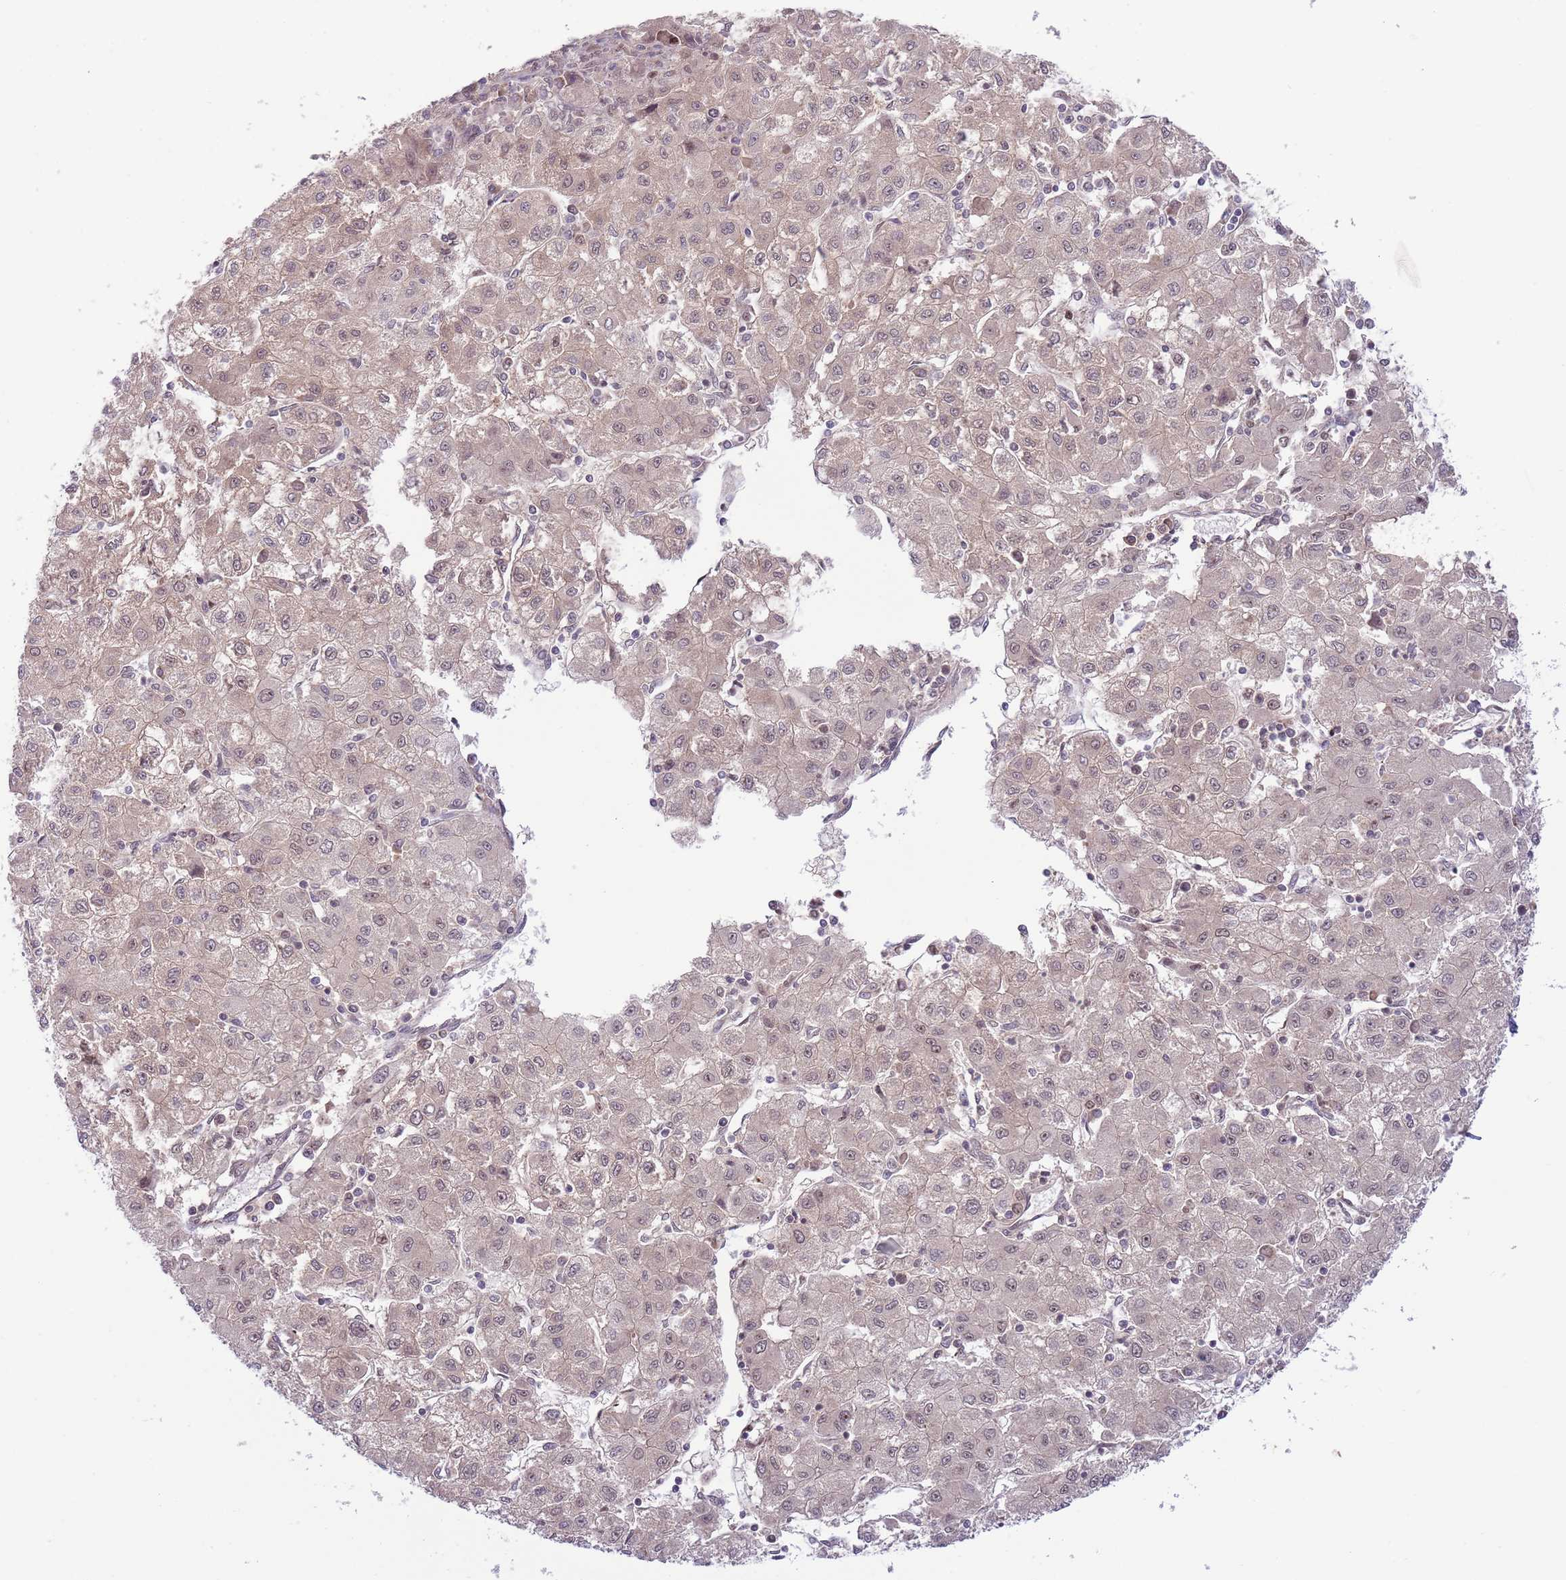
{"staining": {"intensity": "weak", "quantity": "<25%", "location": "cytoplasmic/membranous"}, "tissue": "liver cancer", "cell_type": "Tumor cells", "image_type": "cancer", "snomed": [{"axis": "morphology", "description": "Carcinoma, Hepatocellular, NOS"}, {"axis": "topography", "description": "Liver"}], "caption": "DAB (3,3'-diaminobenzidine) immunohistochemical staining of liver cancer (hepatocellular carcinoma) shows no significant expression in tumor cells. Brightfield microscopy of immunohistochemistry stained with DAB (3,3'-diaminobenzidine) (brown) and hematoxylin (blue), captured at high magnification.", "gene": "CHD1", "patient": {"sex": "male", "age": 72}}